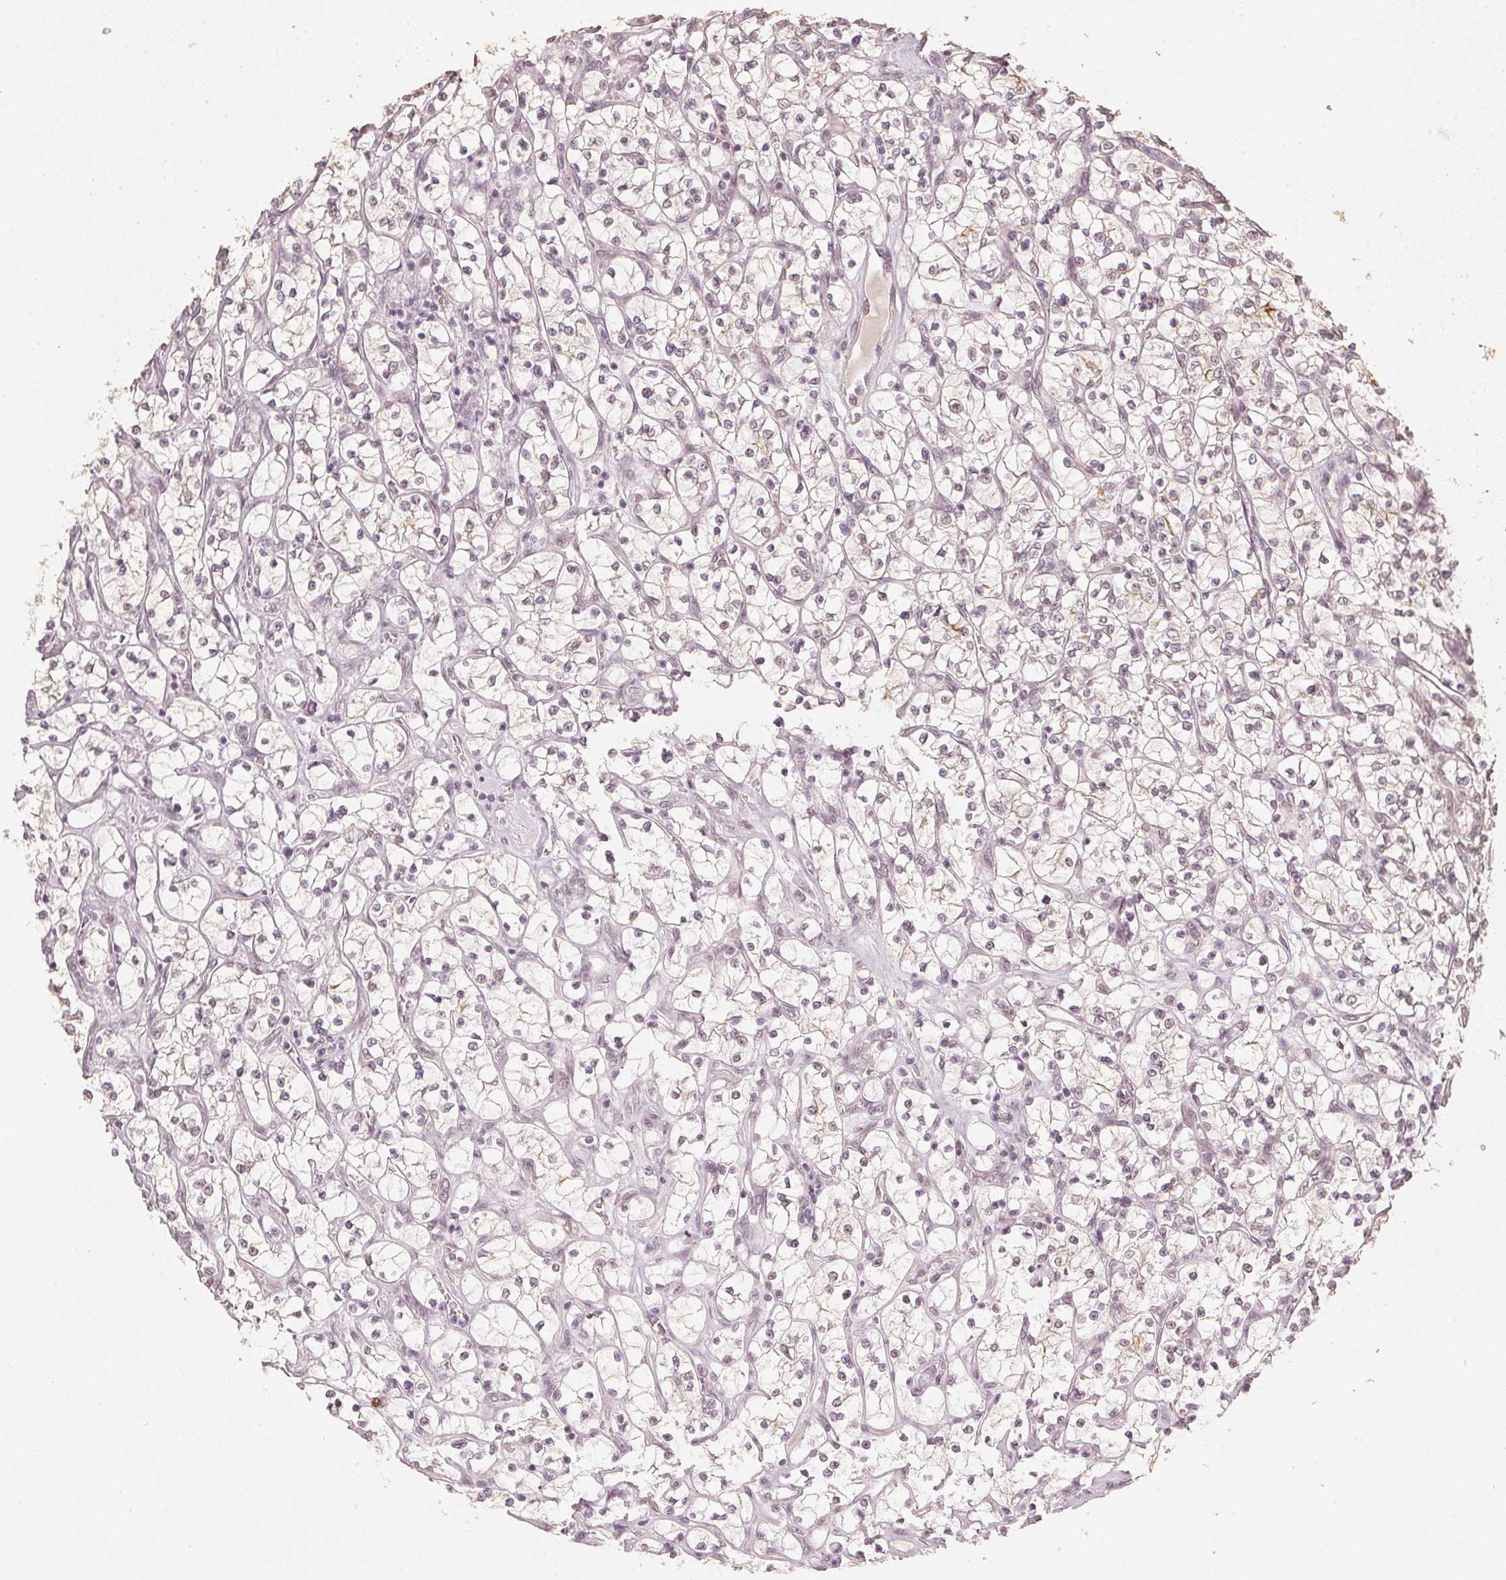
{"staining": {"intensity": "negative", "quantity": "none", "location": "none"}, "tissue": "renal cancer", "cell_type": "Tumor cells", "image_type": "cancer", "snomed": [{"axis": "morphology", "description": "Adenocarcinoma, NOS"}, {"axis": "topography", "description": "Kidney"}], "caption": "This micrograph is of adenocarcinoma (renal) stained with IHC to label a protein in brown with the nuclei are counter-stained blue. There is no expression in tumor cells.", "gene": "SLC39A3", "patient": {"sex": "female", "age": 64}}